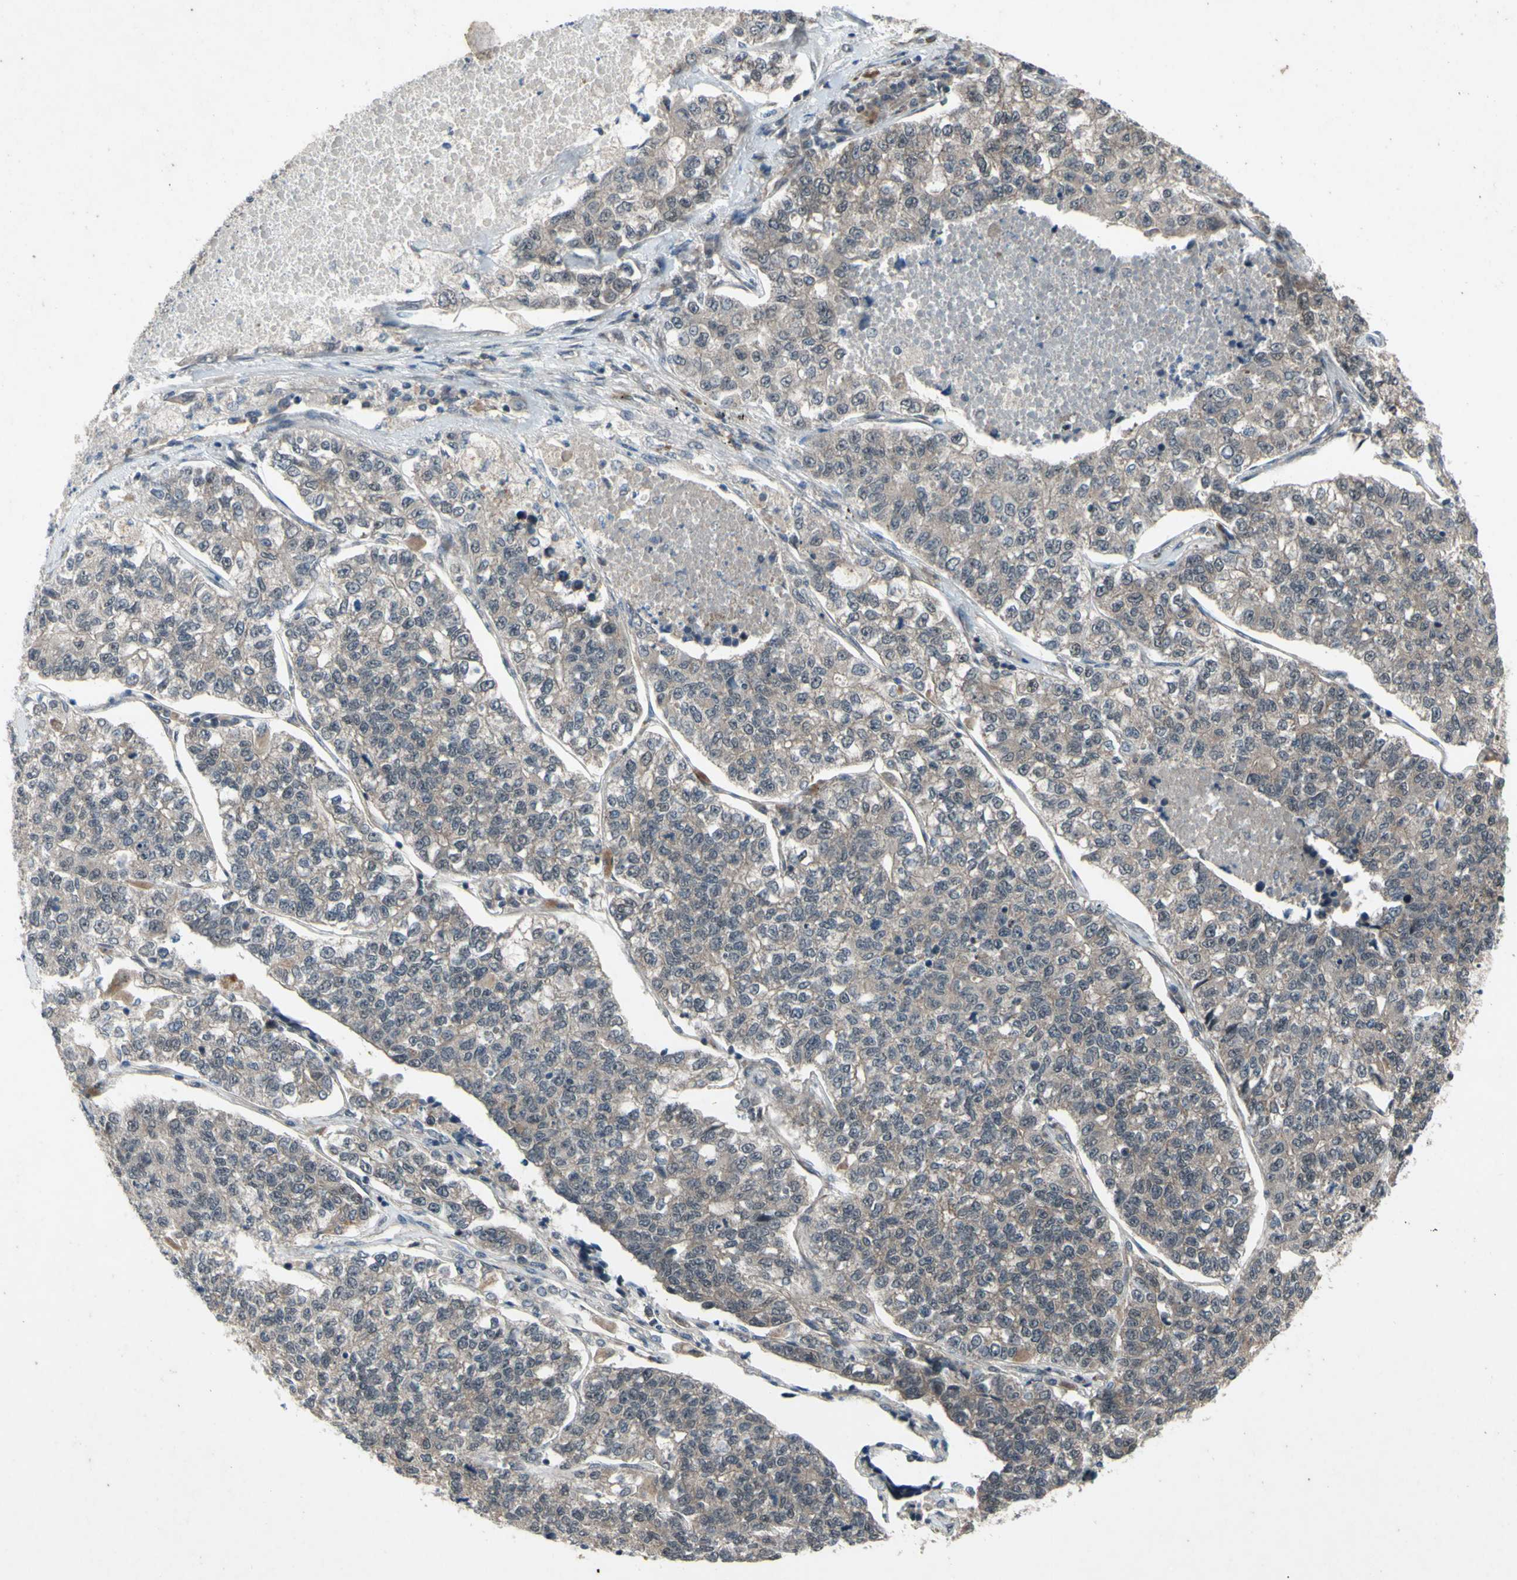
{"staining": {"intensity": "weak", "quantity": ">75%", "location": "cytoplasmic/membranous"}, "tissue": "lung cancer", "cell_type": "Tumor cells", "image_type": "cancer", "snomed": [{"axis": "morphology", "description": "Adenocarcinoma, NOS"}, {"axis": "topography", "description": "Lung"}], "caption": "Lung cancer tissue displays weak cytoplasmic/membranous positivity in about >75% of tumor cells, visualized by immunohistochemistry.", "gene": "TRDMT1", "patient": {"sex": "male", "age": 49}}